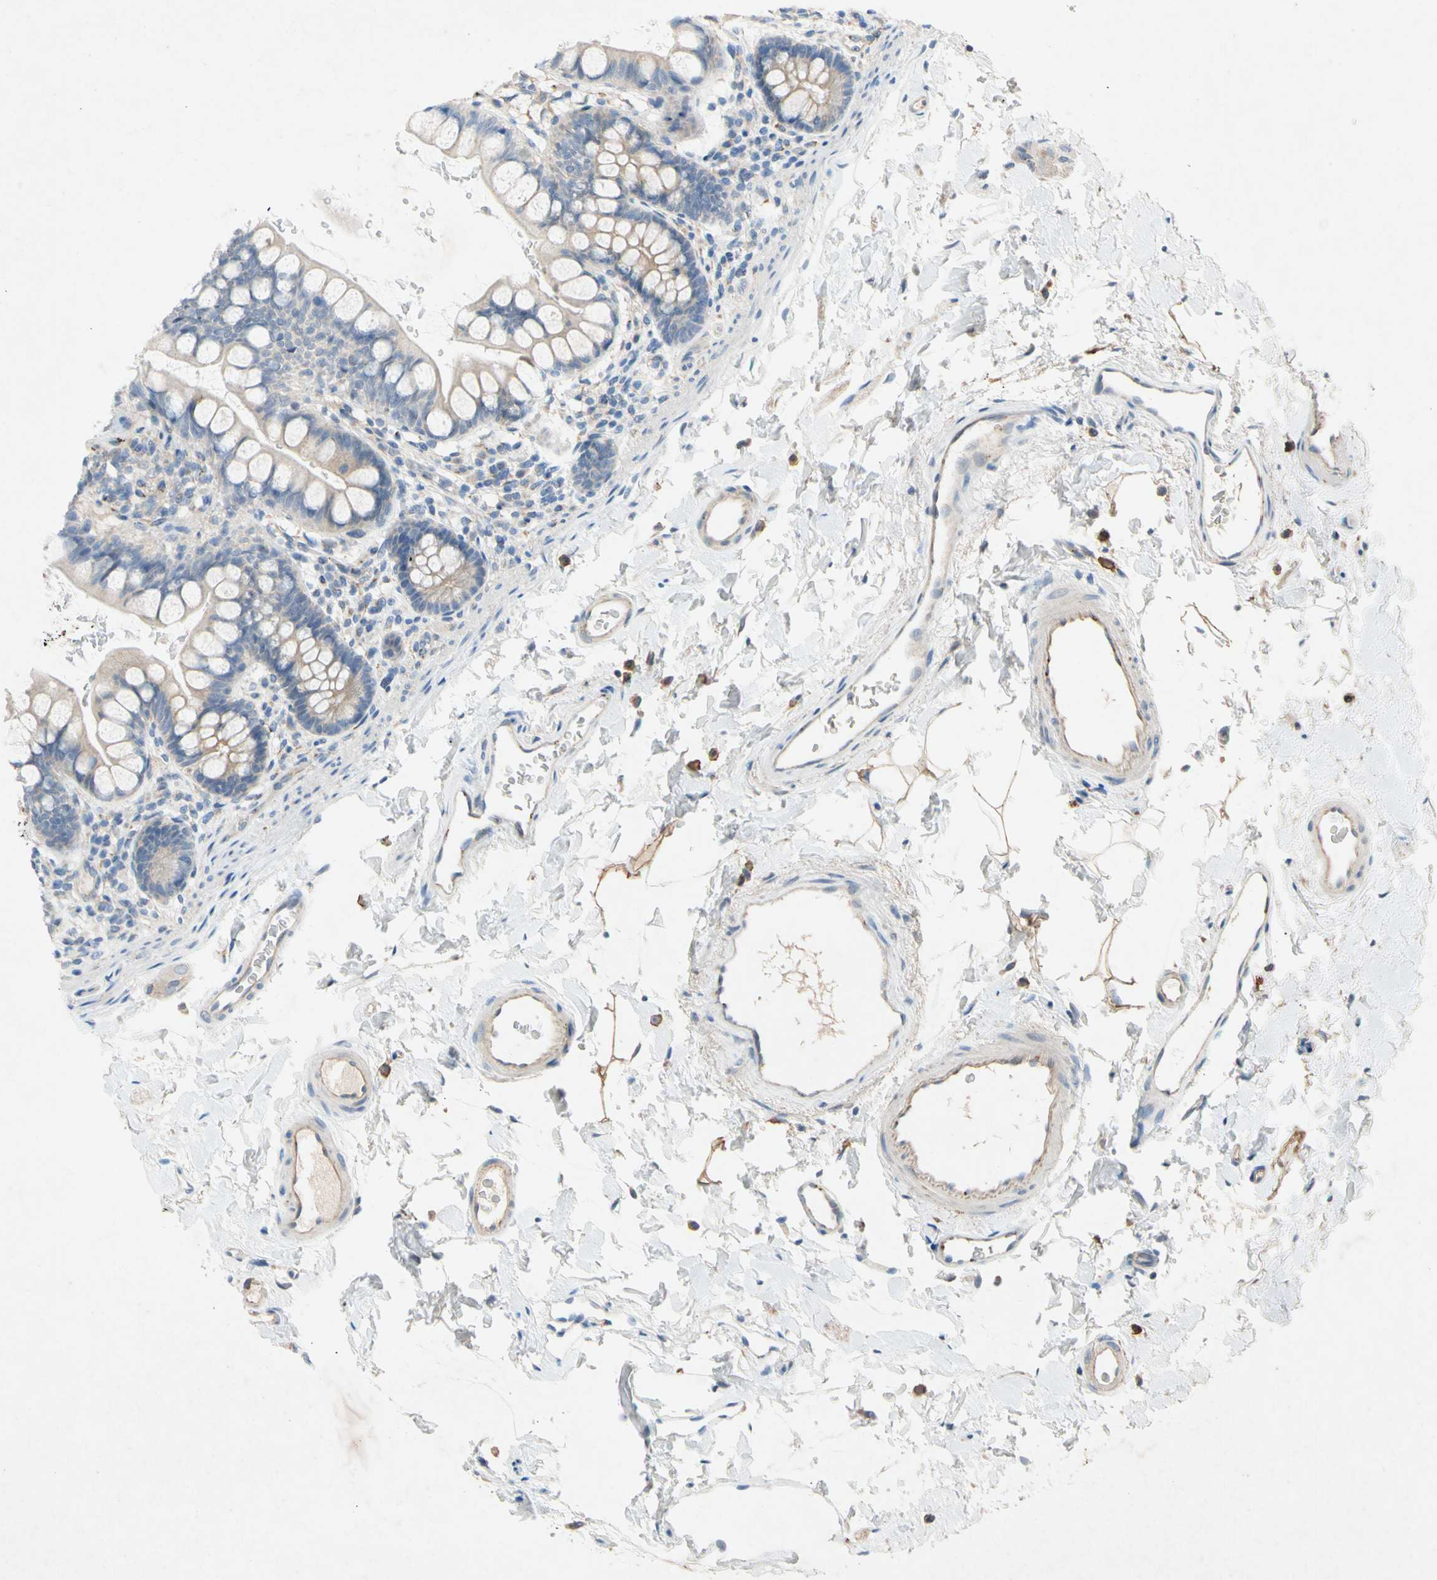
{"staining": {"intensity": "weak", "quantity": "25%-75%", "location": "cytoplasmic/membranous"}, "tissue": "small intestine", "cell_type": "Glandular cells", "image_type": "normal", "snomed": [{"axis": "morphology", "description": "Normal tissue, NOS"}, {"axis": "topography", "description": "Small intestine"}], "caption": "This photomicrograph exhibits immunohistochemistry staining of normal small intestine, with low weak cytoplasmic/membranous positivity in about 25%-75% of glandular cells.", "gene": "GASK1B", "patient": {"sex": "female", "age": 58}}